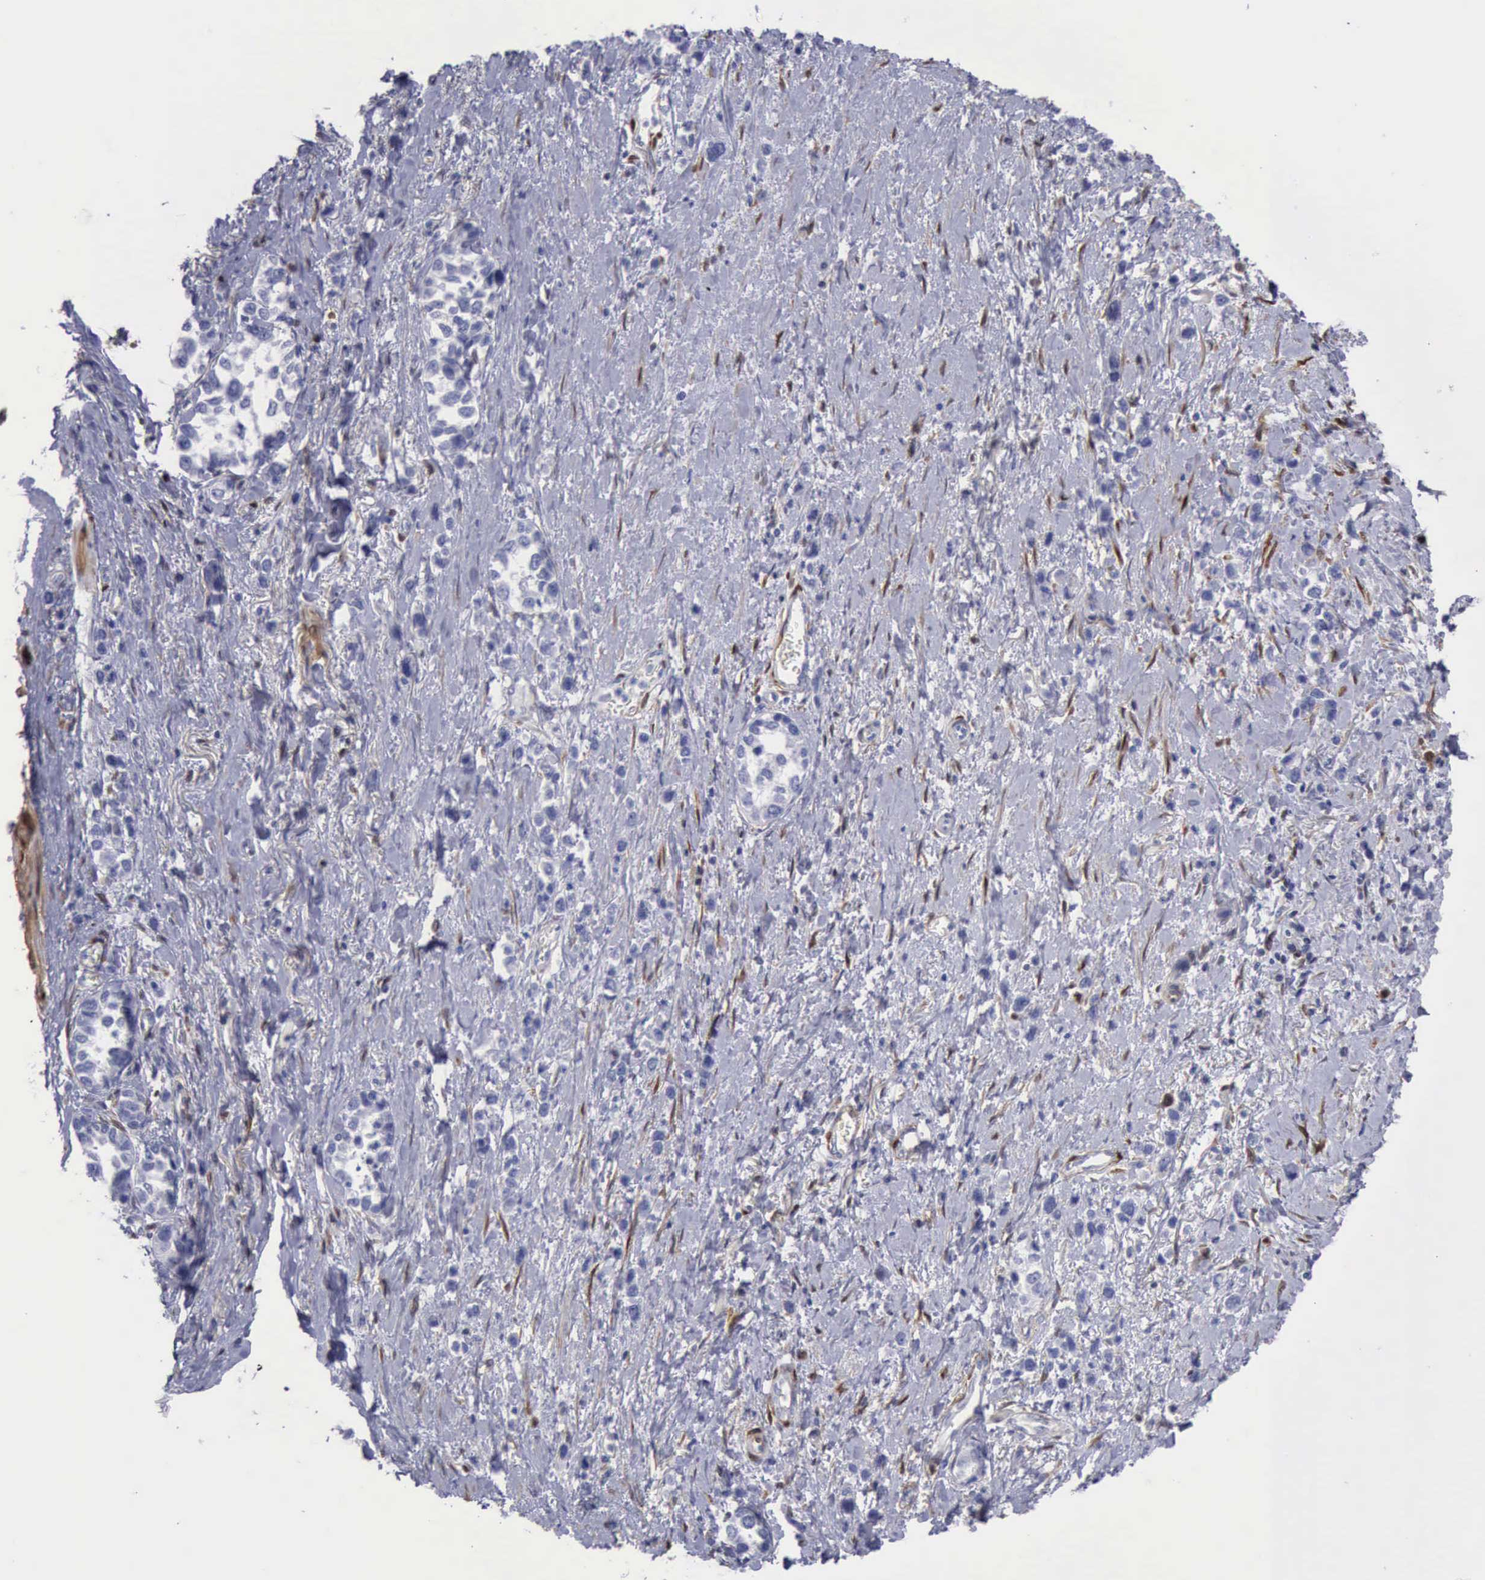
{"staining": {"intensity": "negative", "quantity": "none", "location": "none"}, "tissue": "stomach cancer", "cell_type": "Tumor cells", "image_type": "cancer", "snomed": [{"axis": "morphology", "description": "Adenocarcinoma, NOS"}, {"axis": "topography", "description": "Stomach, upper"}], "caption": "Stomach cancer (adenocarcinoma) was stained to show a protein in brown. There is no significant expression in tumor cells.", "gene": "FHL1", "patient": {"sex": "male", "age": 76}}